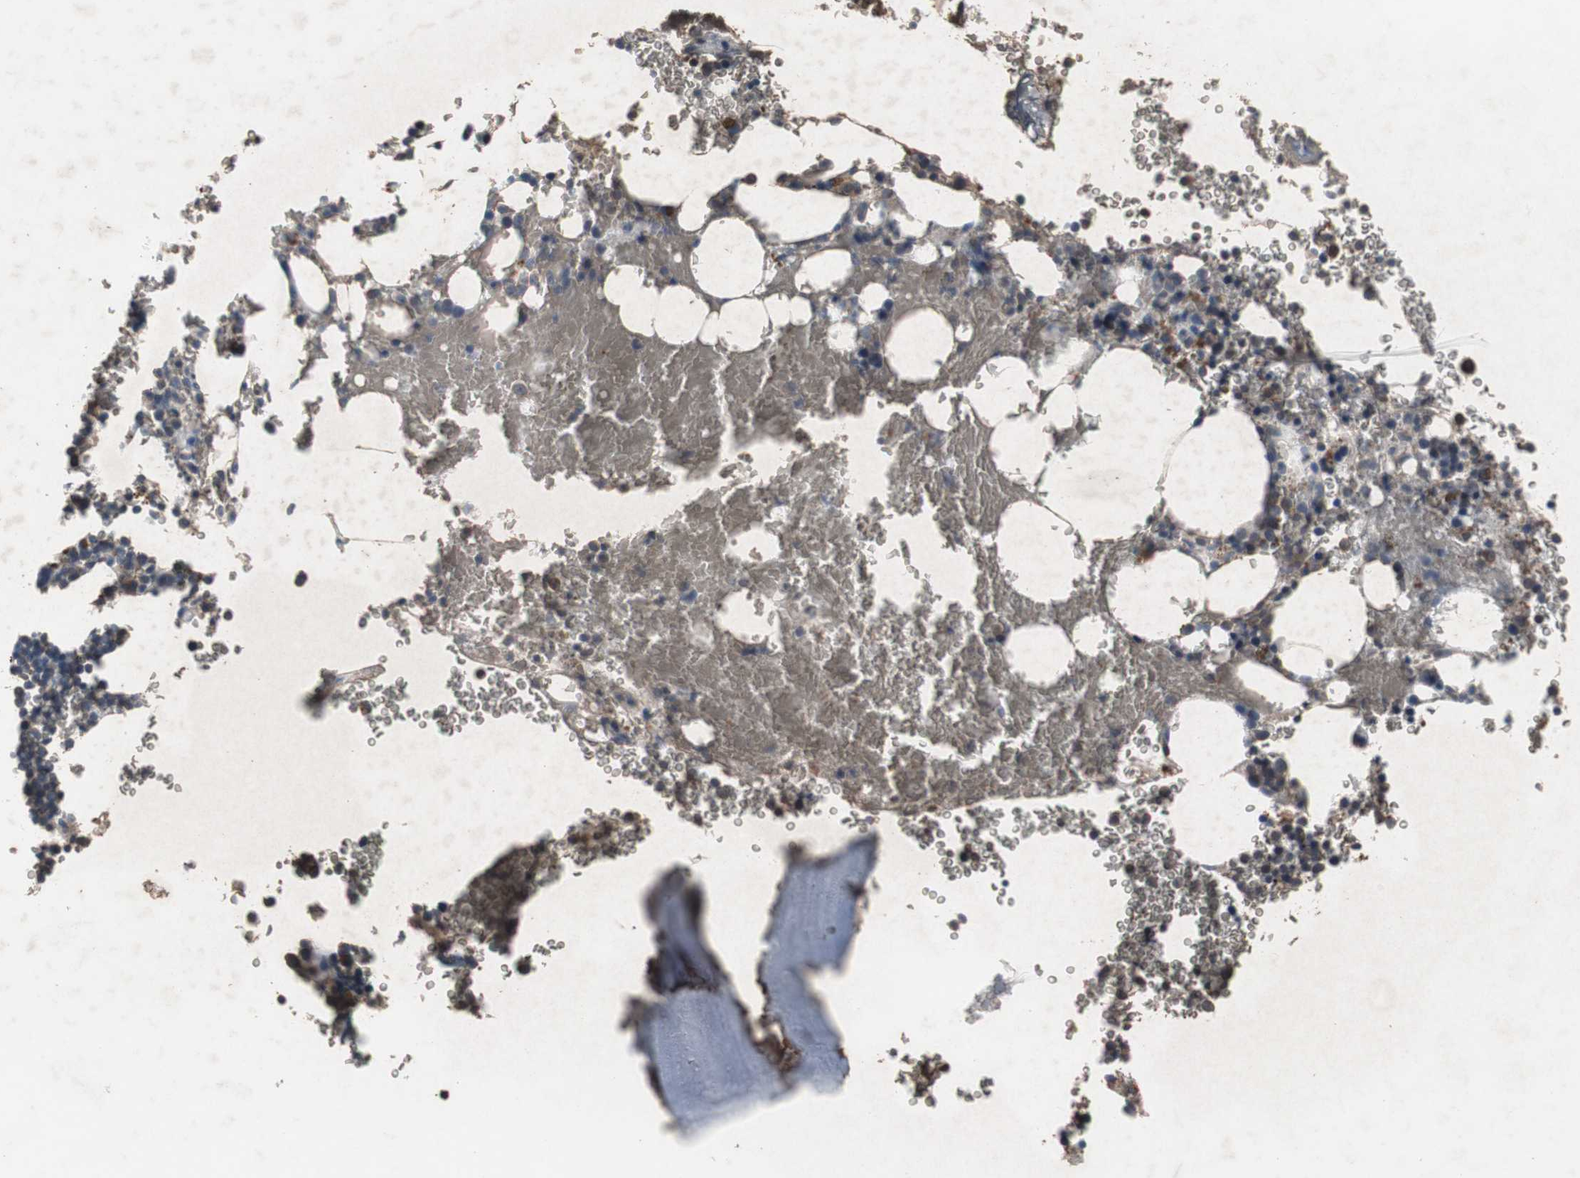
{"staining": {"intensity": "moderate", "quantity": "<25%", "location": "cytoplasmic/membranous"}, "tissue": "bone marrow", "cell_type": "Hematopoietic cells", "image_type": "normal", "snomed": [{"axis": "morphology", "description": "Normal tissue, NOS"}, {"axis": "topography", "description": "Bone marrow"}], "caption": "Bone marrow stained with DAB (3,3'-diaminobenzidine) immunohistochemistry (IHC) displays low levels of moderate cytoplasmic/membranous positivity in approximately <25% of hematopoietic cells. The staining was performed using DAB (3,3'-diaminobenzidine) to visualize the protein expression in brown, while the nuclei were stained in blue with hematoxylin (Magnification: 20x).", "gene": "CALB2", "patient": {"sex": "female", "age": 73}}